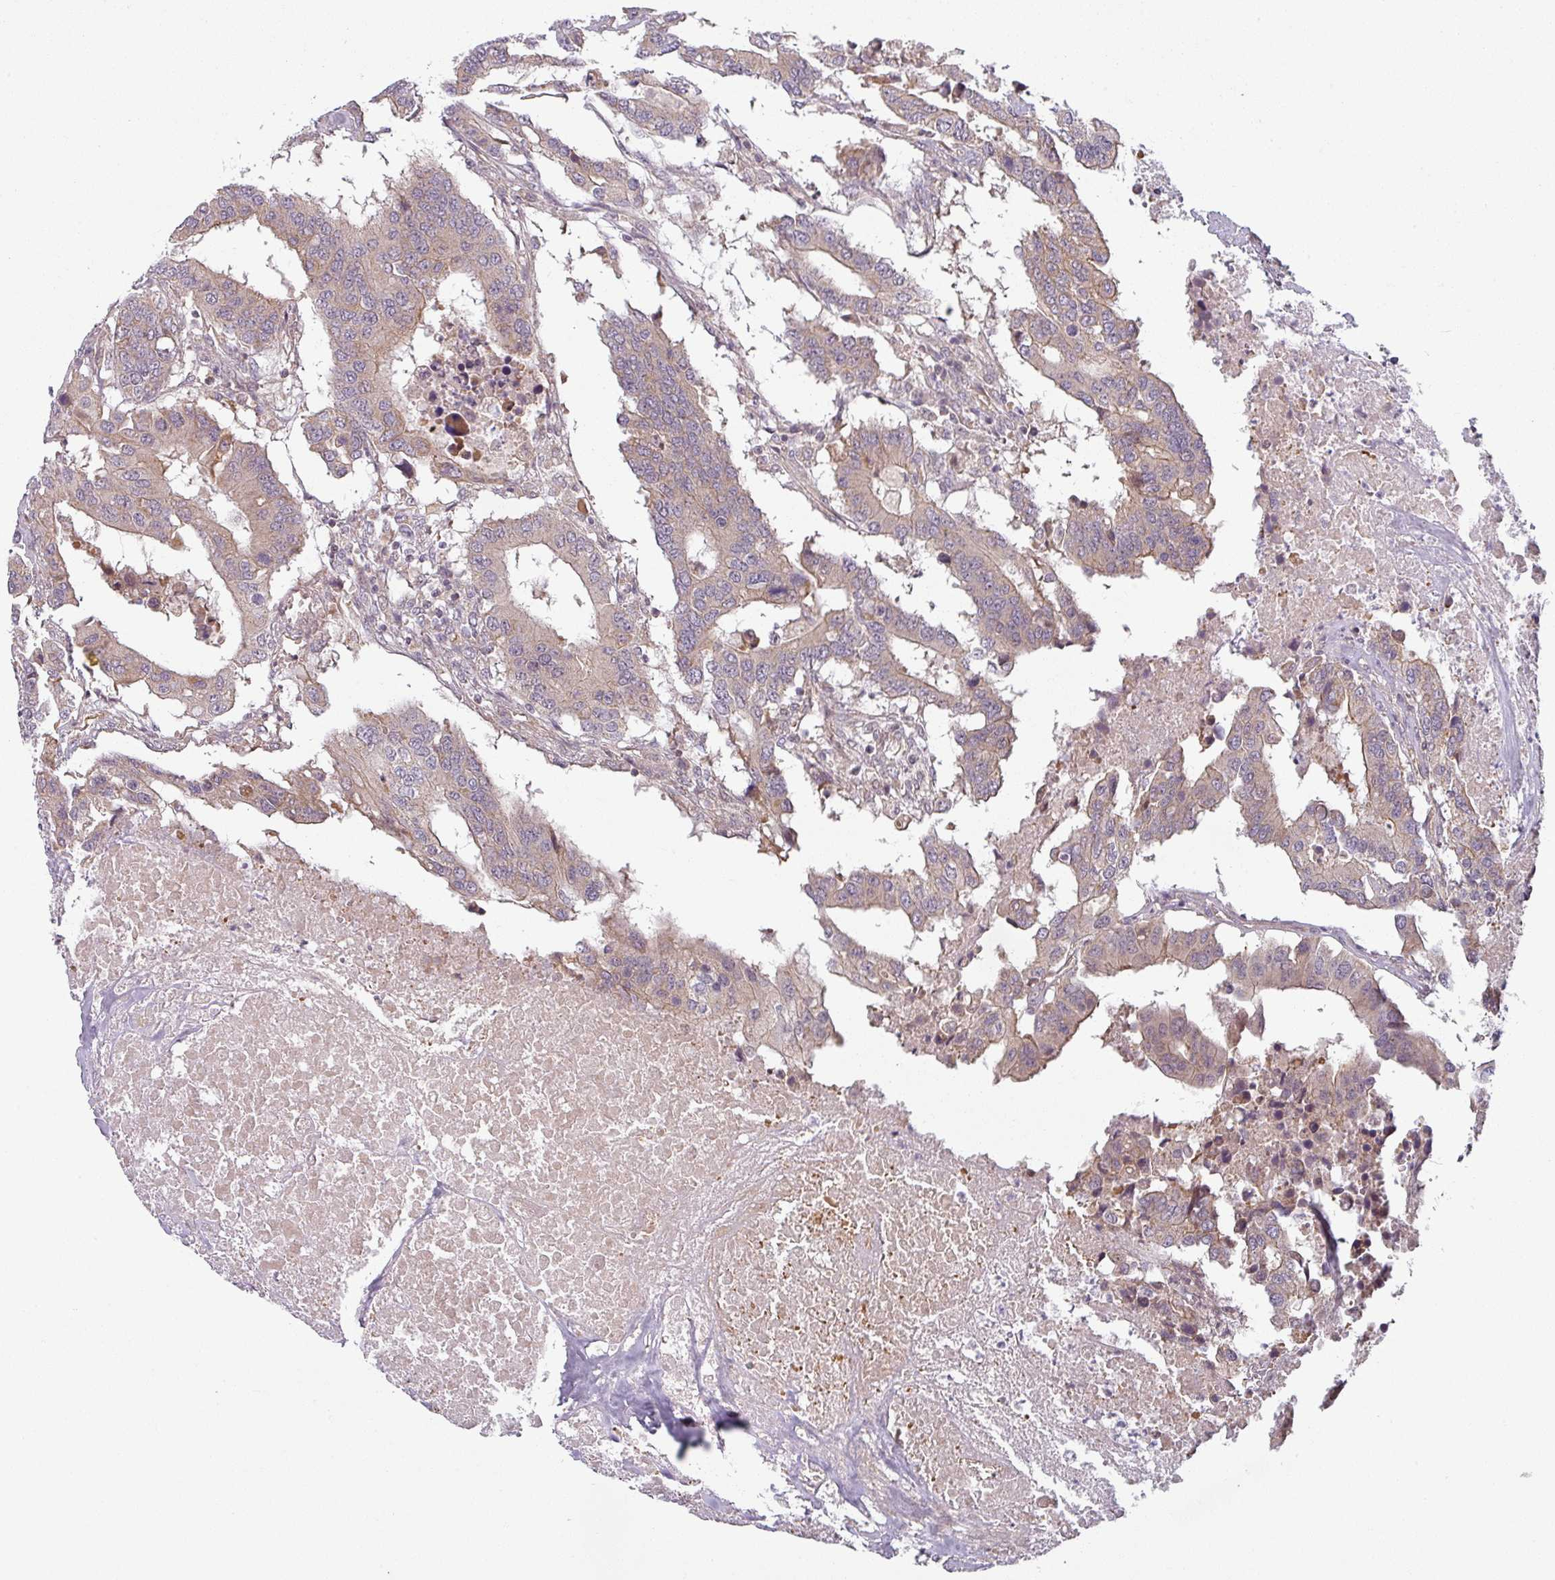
{"staining": {"intensity": "negative", "quantity": "none", "location": "none"}, "tissue": "colorectal cancer", "cell_type": "Tumor cells", "image_type": "cancer", "snomed": [{"axis": "morphology", "description": "Adenocarcinoma, NOS"}, {"axis": "topography", "description": "Colon"}], "caption": "Tumor cells are negative for protein expression in human colorectal cancer. (DAB immunohistochemistry visualized using brightfield microscopy, high magnification).", "gene": "PLEKHJ1", "patient": {"sex": "male", "age": 77}}